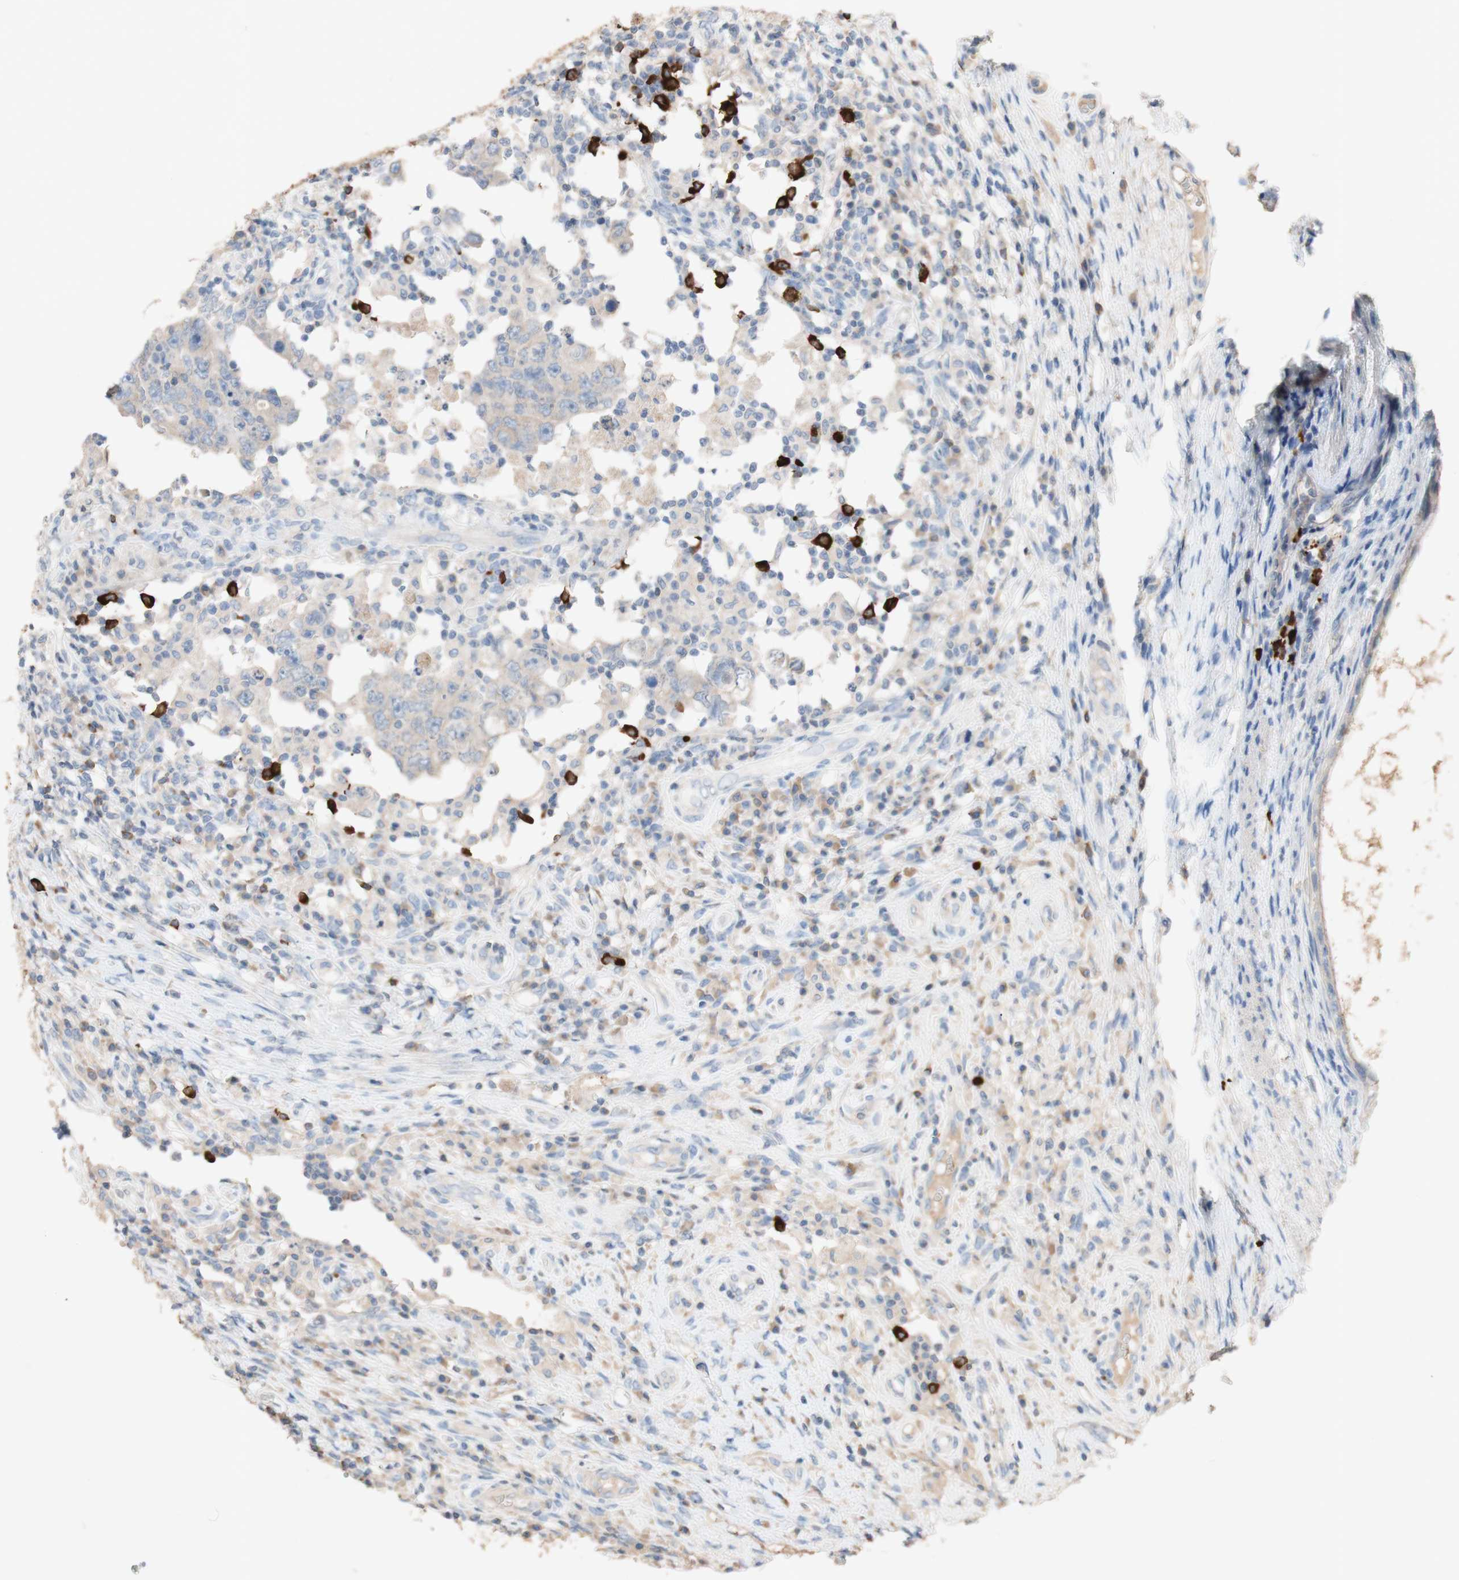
{"staining": {"intensity": "weak", "quantity": ">75%", "location": "cytoplasmic/membranous"}, "tissue": "testis cancer", "cell_type": "Tumor cells", "image_type": "cancer", "snomed": [{"axis": "morphology", "description": "Carcinoma, Embryonal, NOS"}, {"axis": "topography", "description": "Testis"}], "caption": "A photomicrograph of human embryonal carcinoma (testis) stained for a protein shows weak cytoplasmic/membranous brown staining in tumor cells. The protein of interest is stained brown, and the nuclei are stained in blue (DAB IHC with brightfield microscopy, high magnification).", "gene": "PACSIN1", "patient": {"sex": "male", "age": 26}}